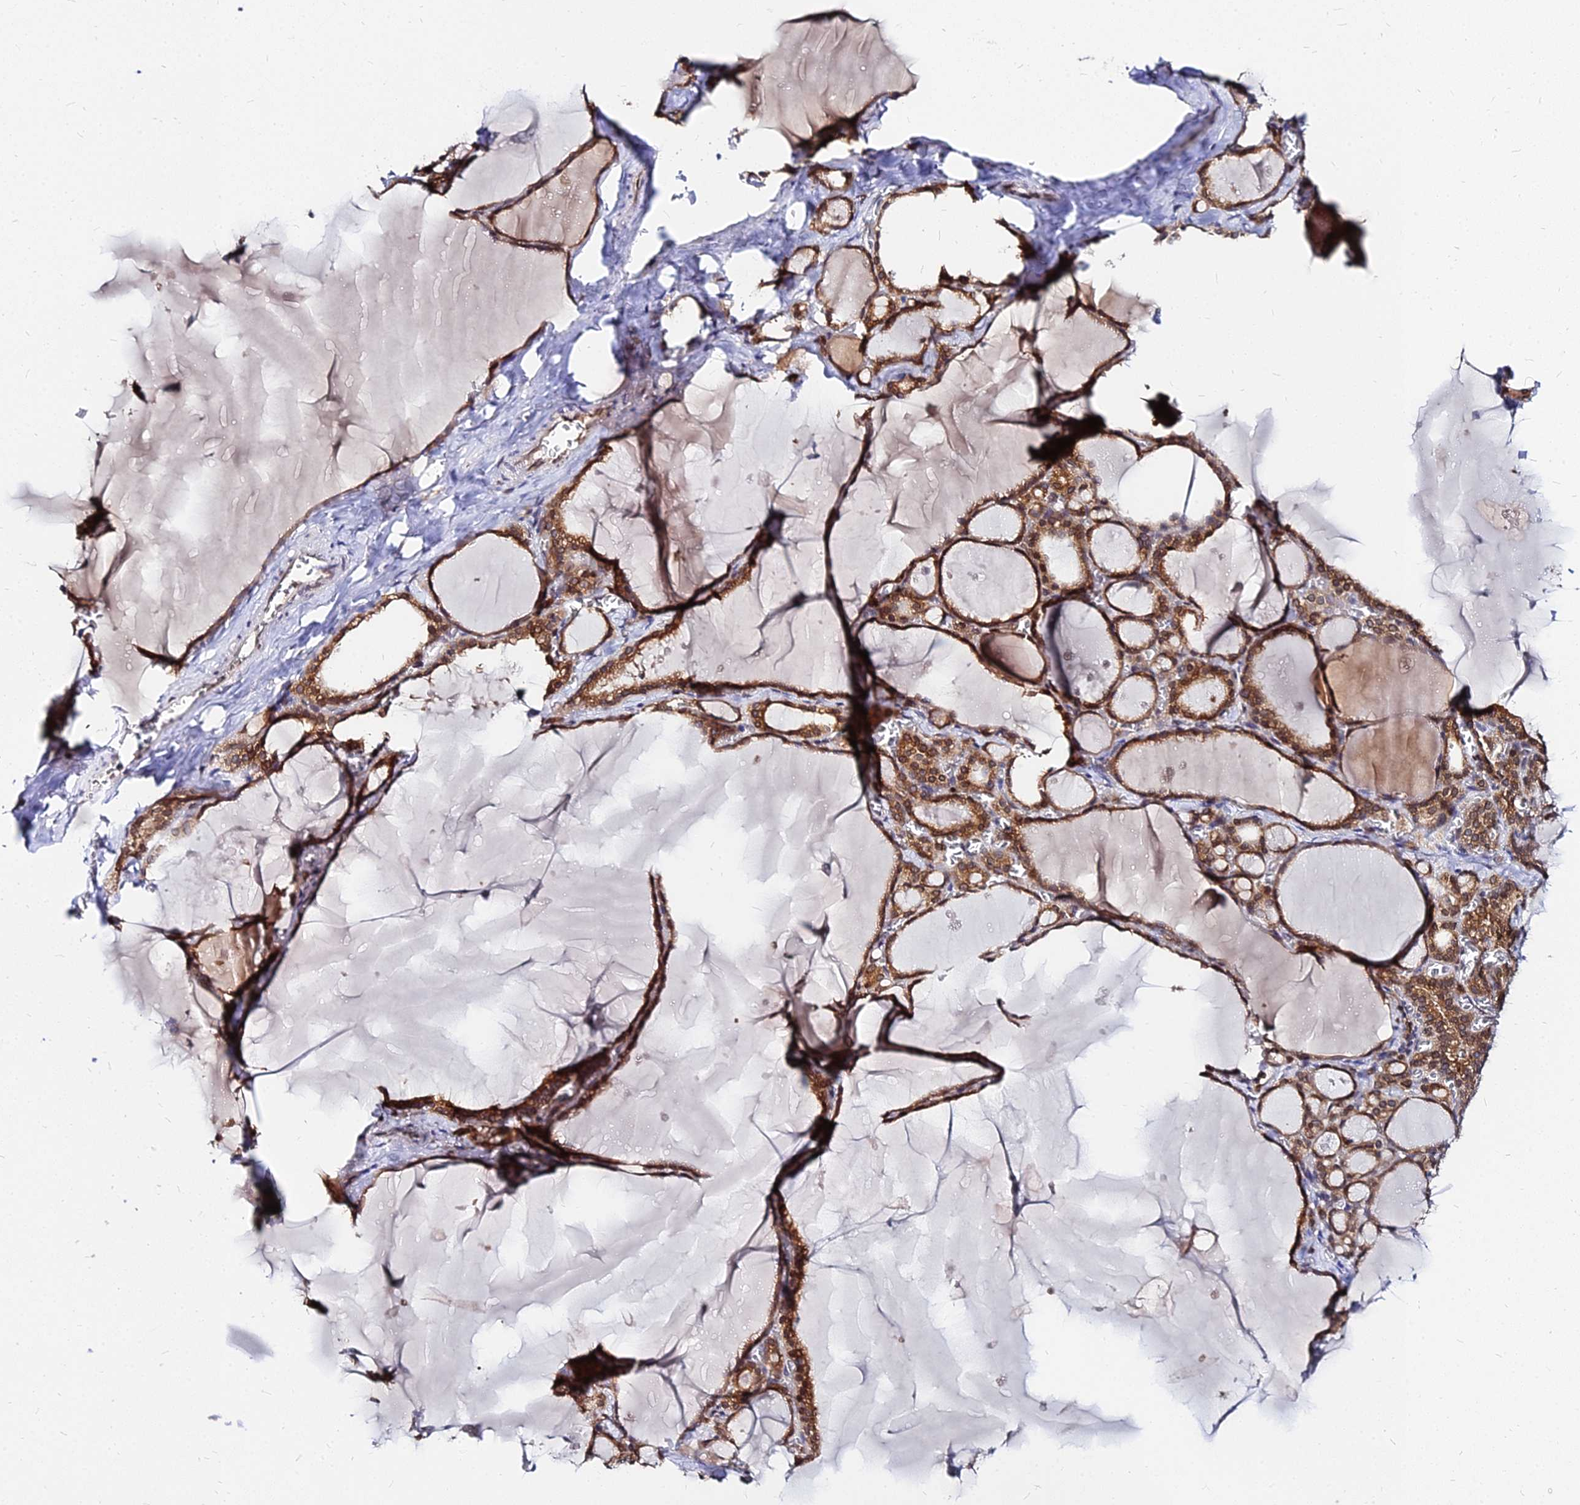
{"staining": {"intensity": "strong", "quantity": ">75%", "location": "cytoplasmic/membranous,nuclear"}, "tissue": "thyroid gland", "cell_type": "Glandular cells", "image_type": "normal", "snomed": [{"axis": "morphology", "description": "Normal tissue, NOS"}, {"axis": "topography", "description": "Thyroid gland"}], "caption": "Brown immunohistochemical staining in benign thyroid gland exhibits strong cytoplasmic/membranous,nuclear expression in approximately >75% of glandular cells. (Brightfield microscopy of DAB IHC at high magnification).", "gene": "RNF121", "patient": {"sex": "male", "age": 56}}